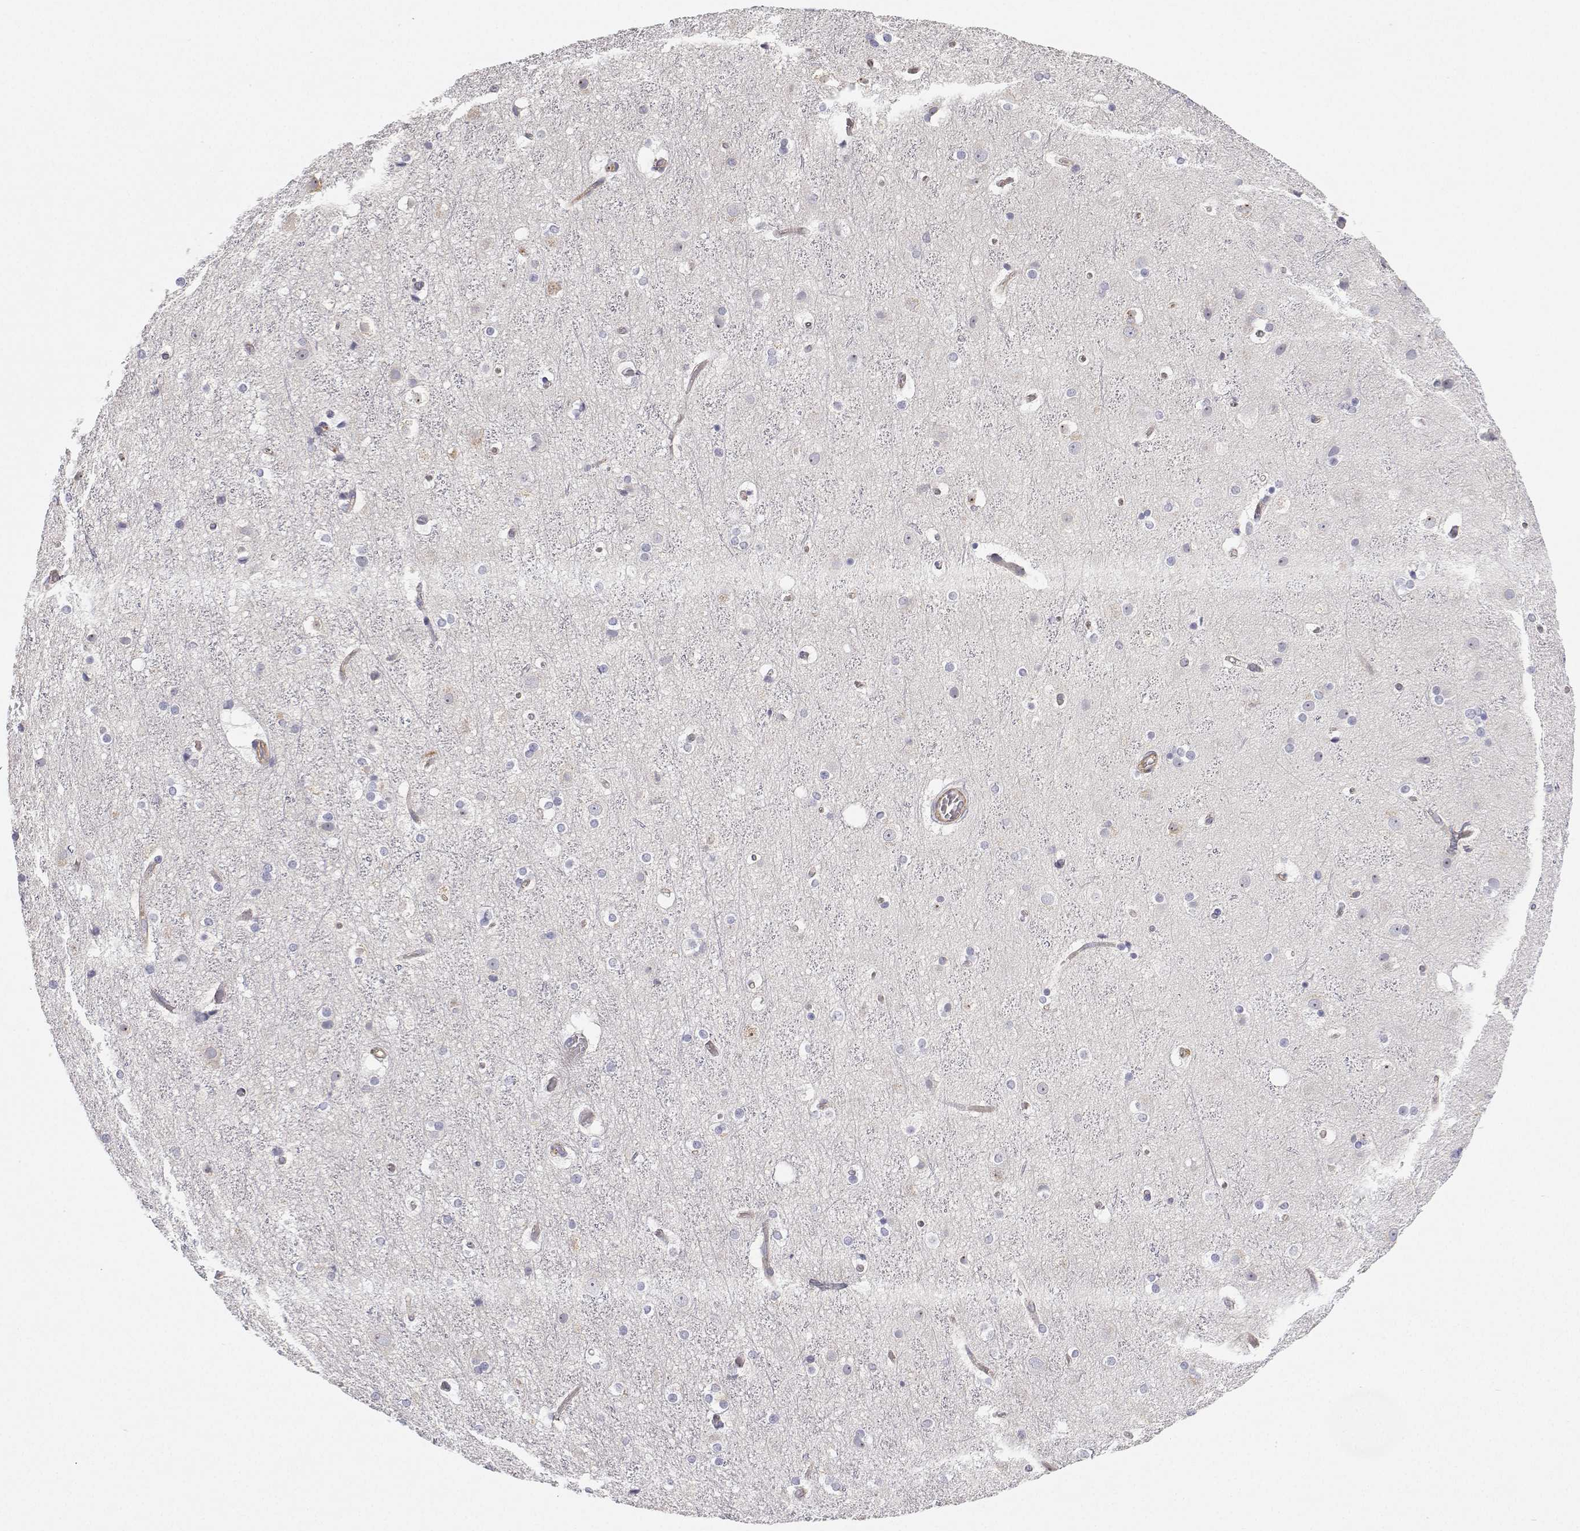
{"staining": {"intensity": "moderate", "quantity": "25%-75%", "location": "cytoplasmic/membranous"}, "tissue": "cerebral cortex", "cell_type": "Endothelial cells", "image_type": "normal", "snomed": [{"axis": "morphology", "description": "Normal tissue, NOS"}, {"axis": "topography", "description": "Cerebral cortex"}], "caption": "IHC image of normal cerebral cortex stained for a protein (brown), which demonstrates medium levels of moderate cytoplasmic/membranous staining in approximately 25%-75% of endothelial cells.", "gene": "MYH9", "patient": {"sex": "female", "age": 52}}